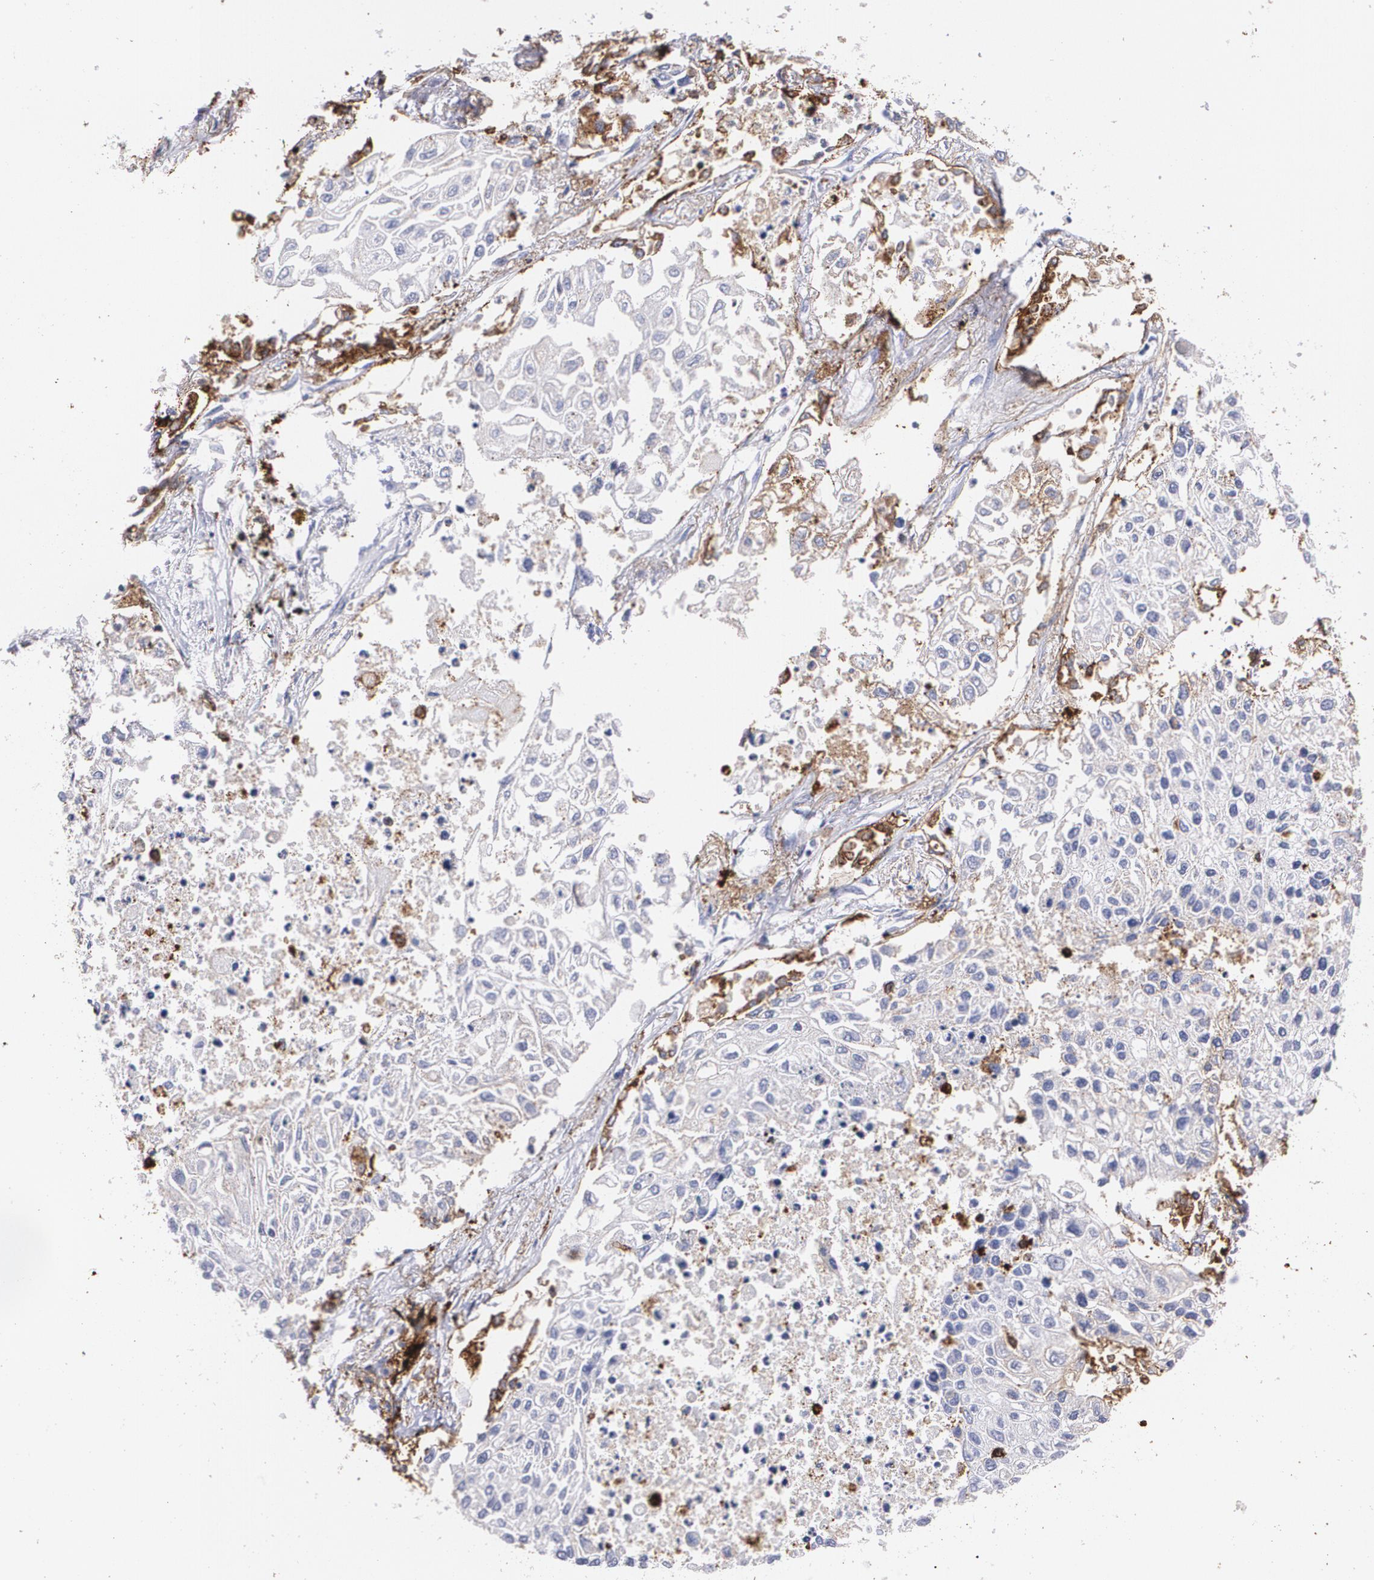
{"staining": {"intensity": "negative", "quantity": "none", "location": "none"}, "tissue": "lung cancer", "cell_type": "Tumor cells", "image_type": "cancer", "snomed": [{"axis": "morphology", "description": "Squamous cell carcinoma, NOS"}, {"axis": "topography", "description": "Lung"}], "caption": "An immunohistochemistry photomicrograph of lung cancer (squamous cell carcinoma) is shown. There is no staining in tumor cells of lung cancer (squamous cell carcinoma). (Stains: DAB (3,3'-diaminobenzidine) IHC with hematoxylin counter stain, Microscopy: brightfield microscopy at high magnification).", "gene": "HLA-DRA", "patient": {"sex": "male", "age": 75}}